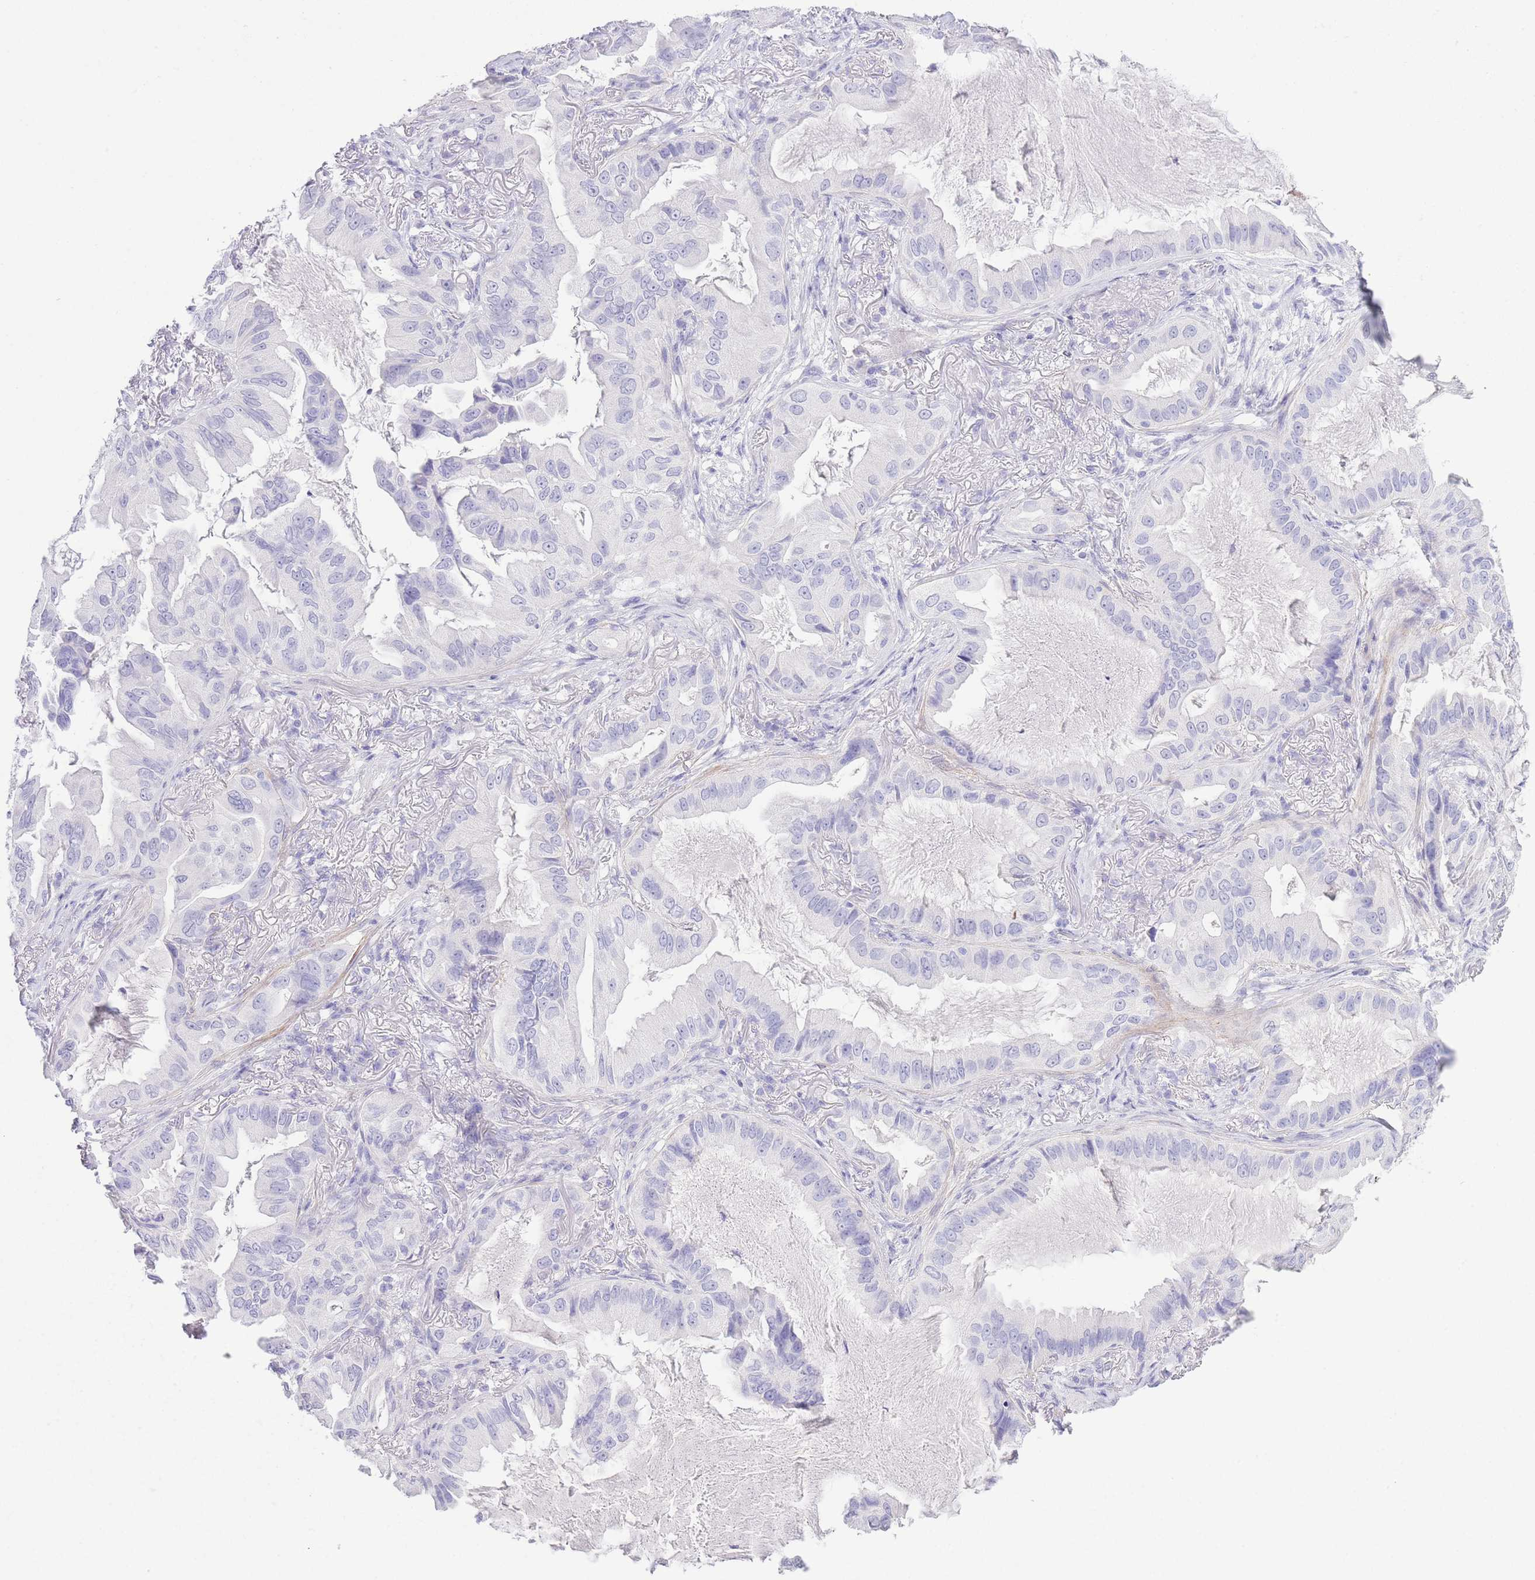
{"staining": {"intensity": "negative", "quantity": "none", "location": "none"}, "tissue": "lung cancer", "cell_type": "Tumor cells", "image_type": "cancer", "snomed": [{"axis": "morphology", "description": "Adenocarcinoma, NOS"}, {"axis": "topography", "description": "Lung"}], "caption": "Adenocarcinoma (lung) was stained to show a protein in brown. There is no significant expression in tumor cells.", "gene": "PKLR", "patient": {"sex": "female", "age": 69}}